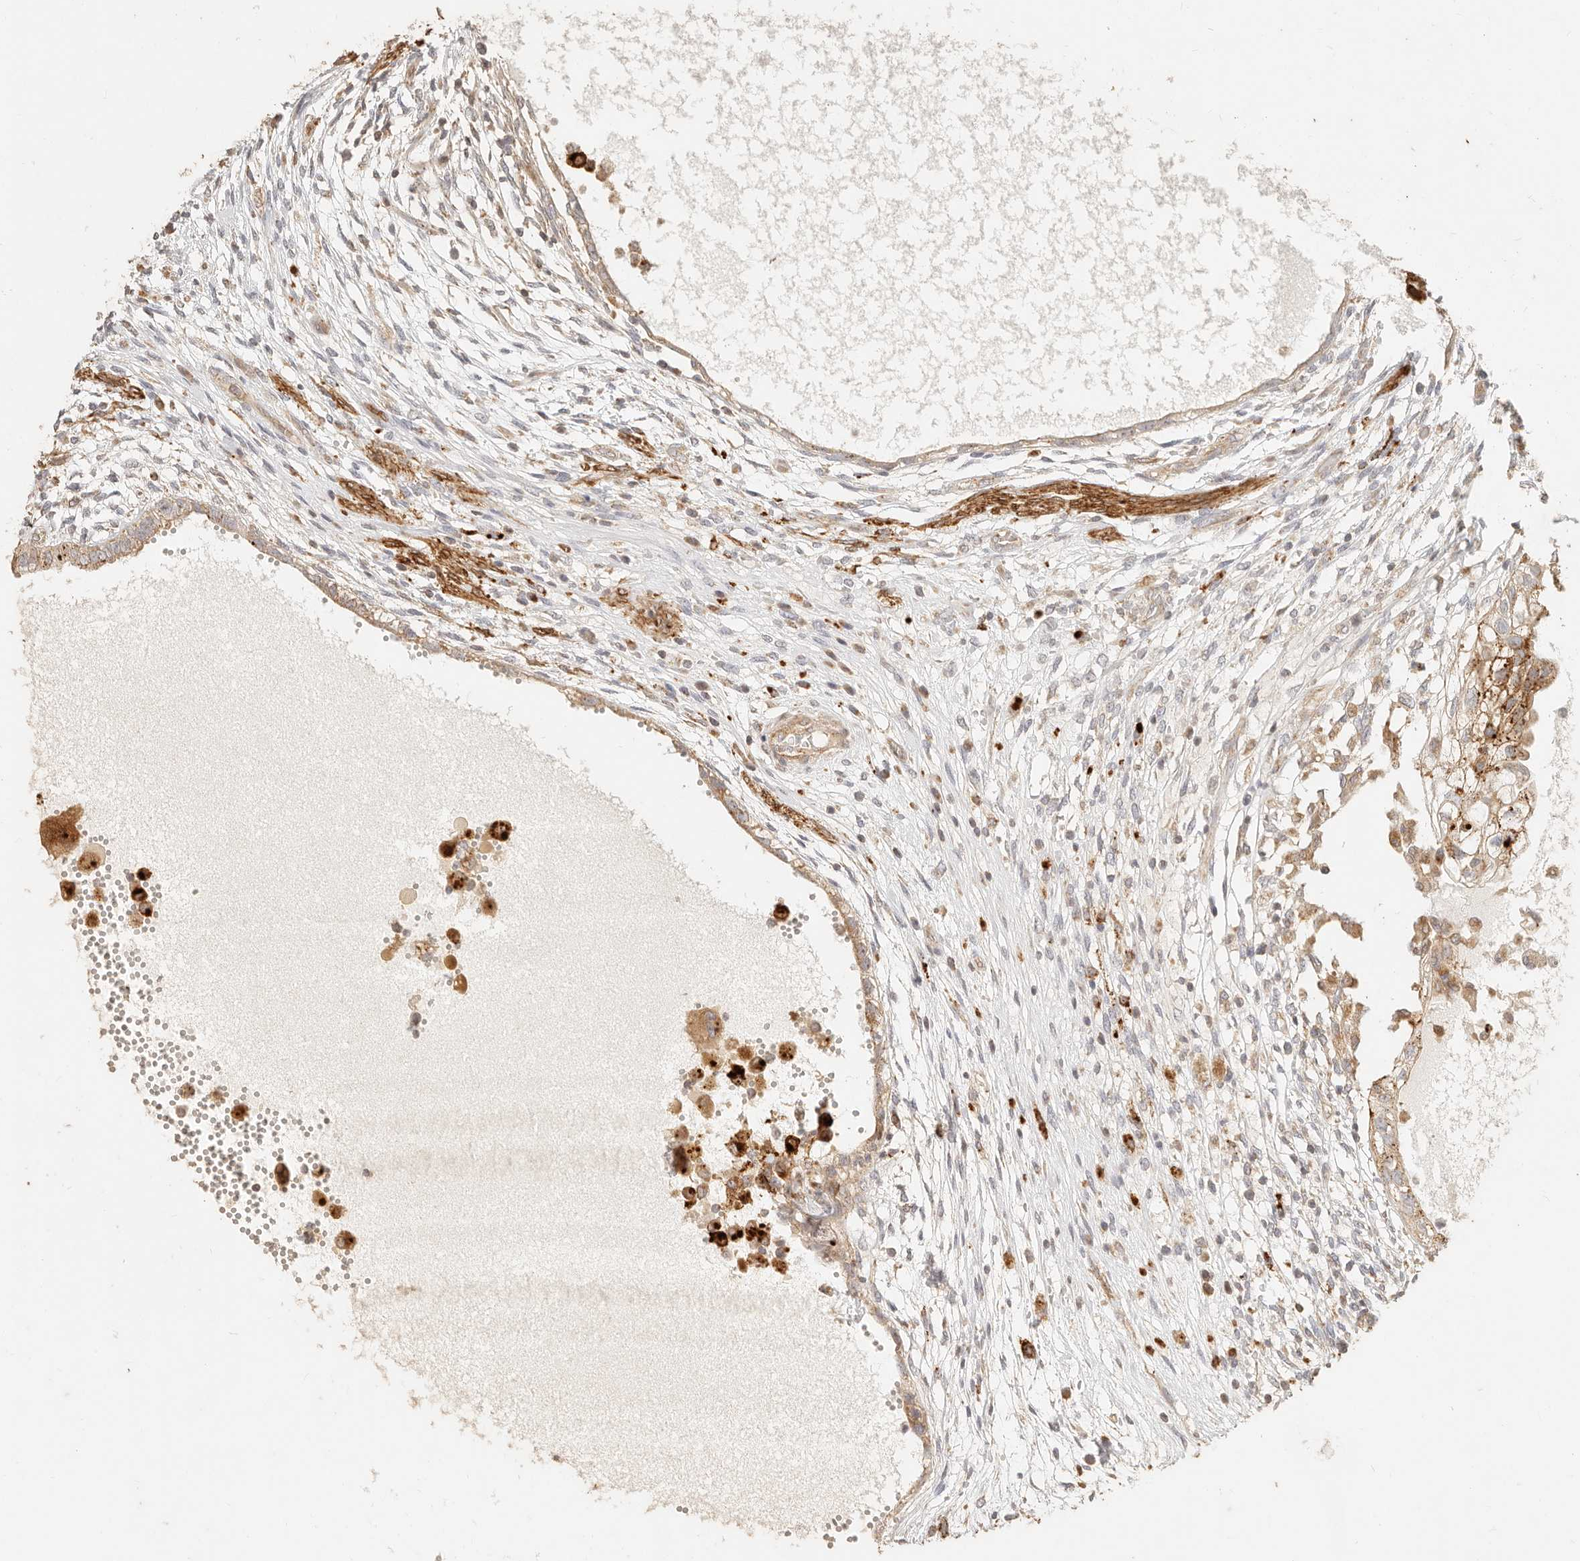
{"staining": {"intensity": "weak", "quantity": ">75%", "location": "cytoplasmic/membranous"}, "tissue": "testis cancer", "cell_type": "Tumor cells", "image_type": "cancer", "snomed": [{"axis": "morphology", "description": "Carcinoma, Embryonal, NOS"}, {"axis": "topography", "description": "Testis"}], "caption": "Weak cytoplasmic/membranous protein positivity is seen in approximately >75% of tumor cells in testis cancer.", "gene": "PTPN22", "patient": {"sex": "male", "age": 26}}